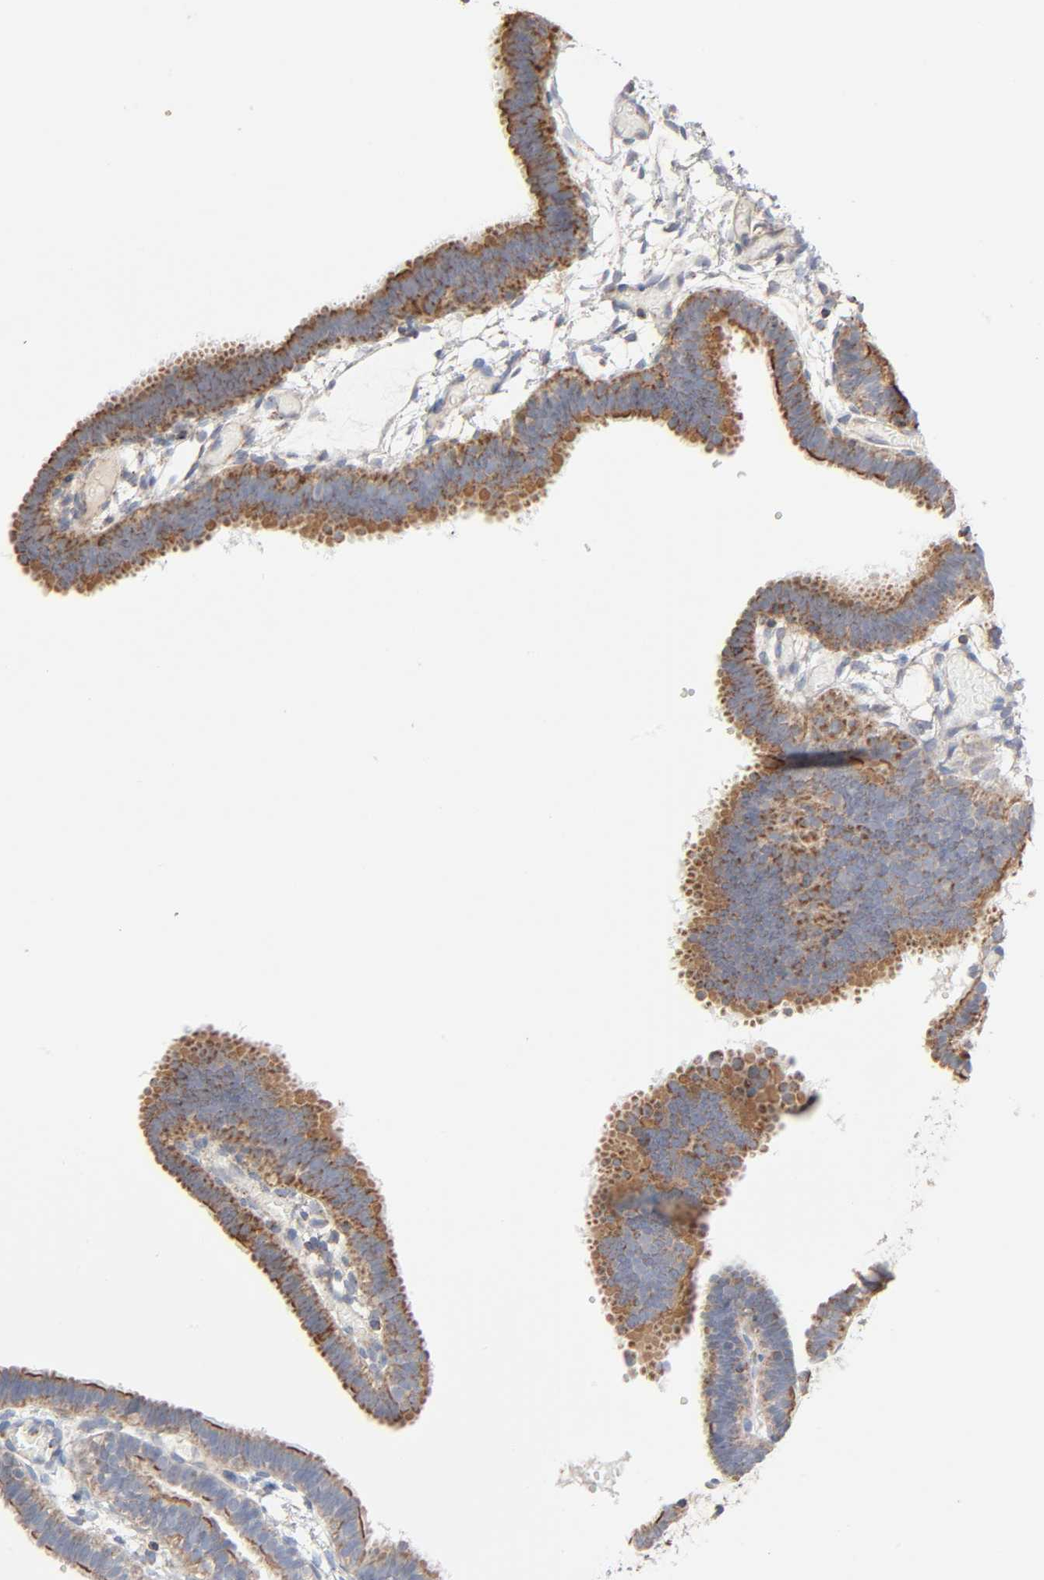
{"staining": {"intensity": "moderate", "quantity": ">75%", "location": "cytoplasmic/membranous"}, "tissue": "fallopian tube", "cell_type": "Glandular cells", "image_type": "normal", "snomed": [{"axis": "morphology", "description": "Normal tissue, NOS"}, {"axis": "topography", "description": "Fallopian tube"}], "caption": "Immunohistochemistry histopathology image of normal fallopian tube stained for a protein (brown), which exhibits medium levels of moderate cytoplasmic/membranous expression in approximately >75% of glandular cells.", "gene": "SYT16", "patient": {"sex": "female", "age": 29}}